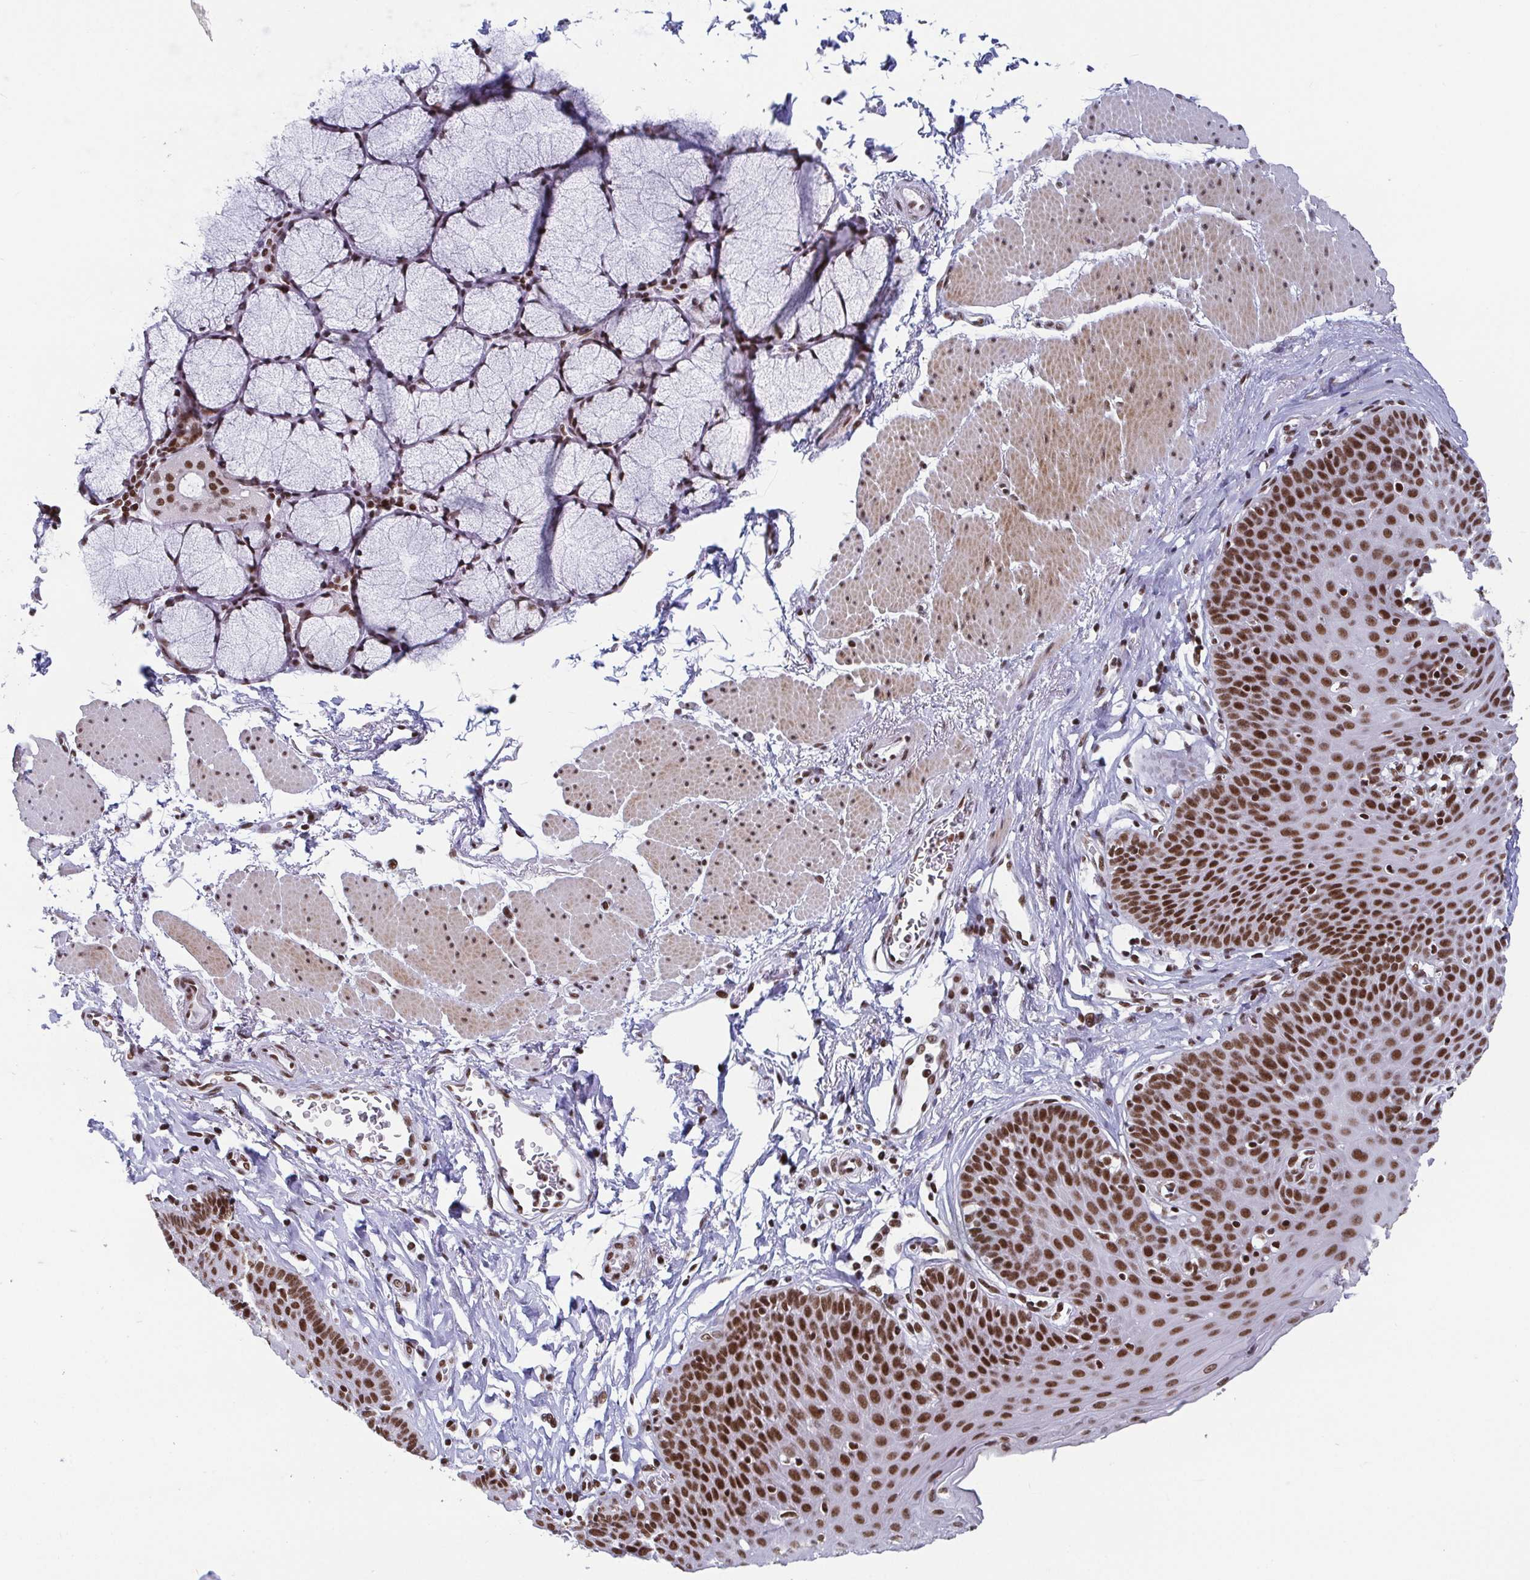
{"staining": {"intensity": "moderate", "quantity": ">75%", "location": "nuclear"}, "tissue": "esophagus", "cell_type": "Squamous epithelial cells", "image_type": "normal", "snomed": [{"axis": "morphology", "description": "Normal tissue, NOS"}, {"axis": "topography", "description": "Esophagus"}], "caption": "Immunohistochemical staining of unremarkable human esophagus exhibits >75% levels of moderate nuclear protein positivity in approximately >75% of squamous epithelial cells. (IHC, brightfield microscopy, high magnification).", "gene": "CTCF", "patient": {"sex": "female", "age": 81}}